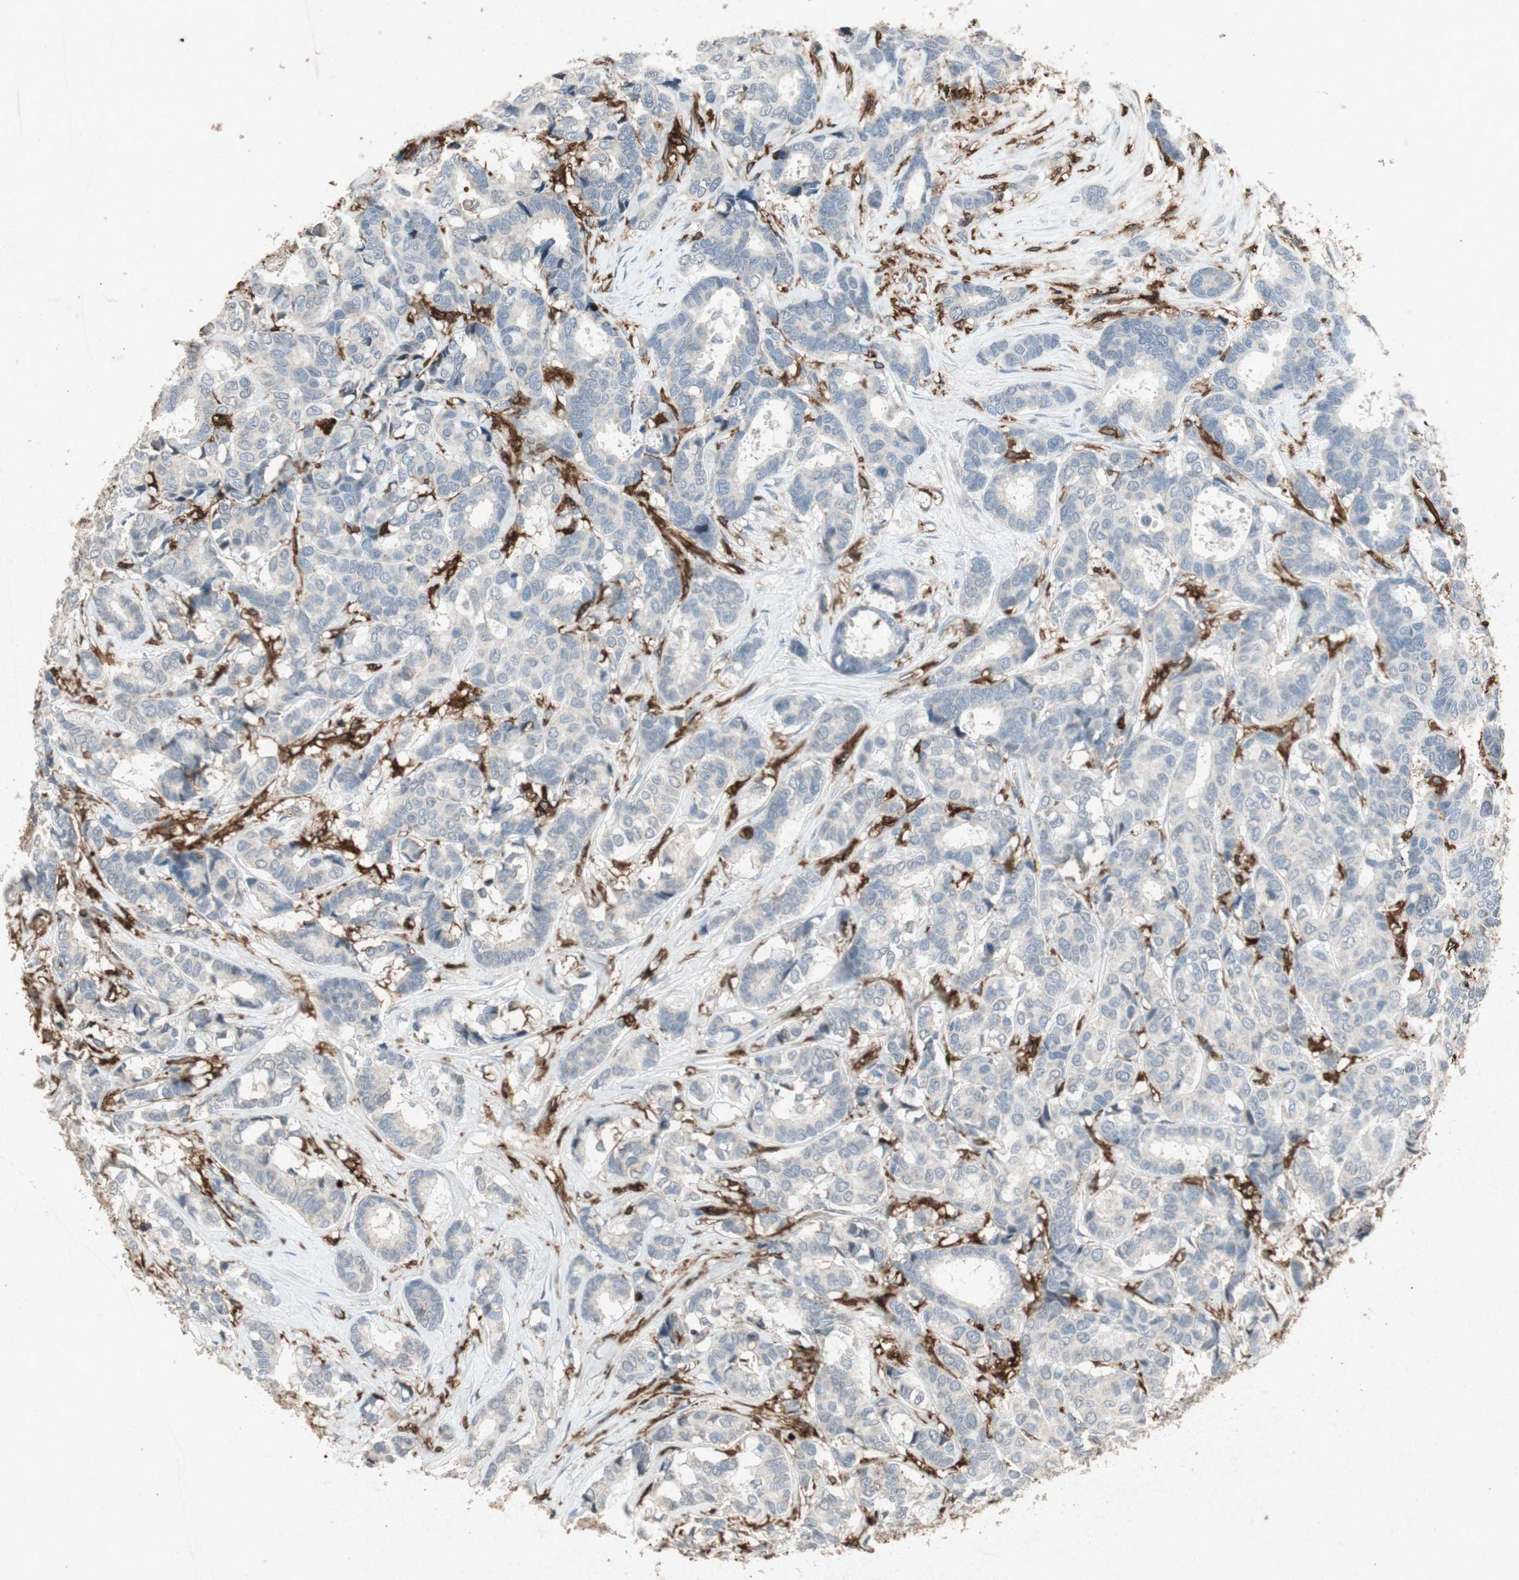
{"staining": {"intensity": "negative", "quantity": "none", "location": "none"}, "tissue": "breast cancer", "cell_type": "Tumor cells", "image_type": "cancer", "snomed": [{"axis": "morphology", "description": "Duct carcinoma"}, {"axis": "topography", "description": "Breast"}], "caption": "DAB (3,3'-diaminobenzidine) immunohistochemical staining of human breast cancer exhibits no significant expression in tumor cells. (DAB (3,3'-diaminobenzidine) immunohistochemistry visualized using brightfield microscopy, high magnification).", "gene": "TYROBP", "patient": {"sex": "female", "age": 87}}